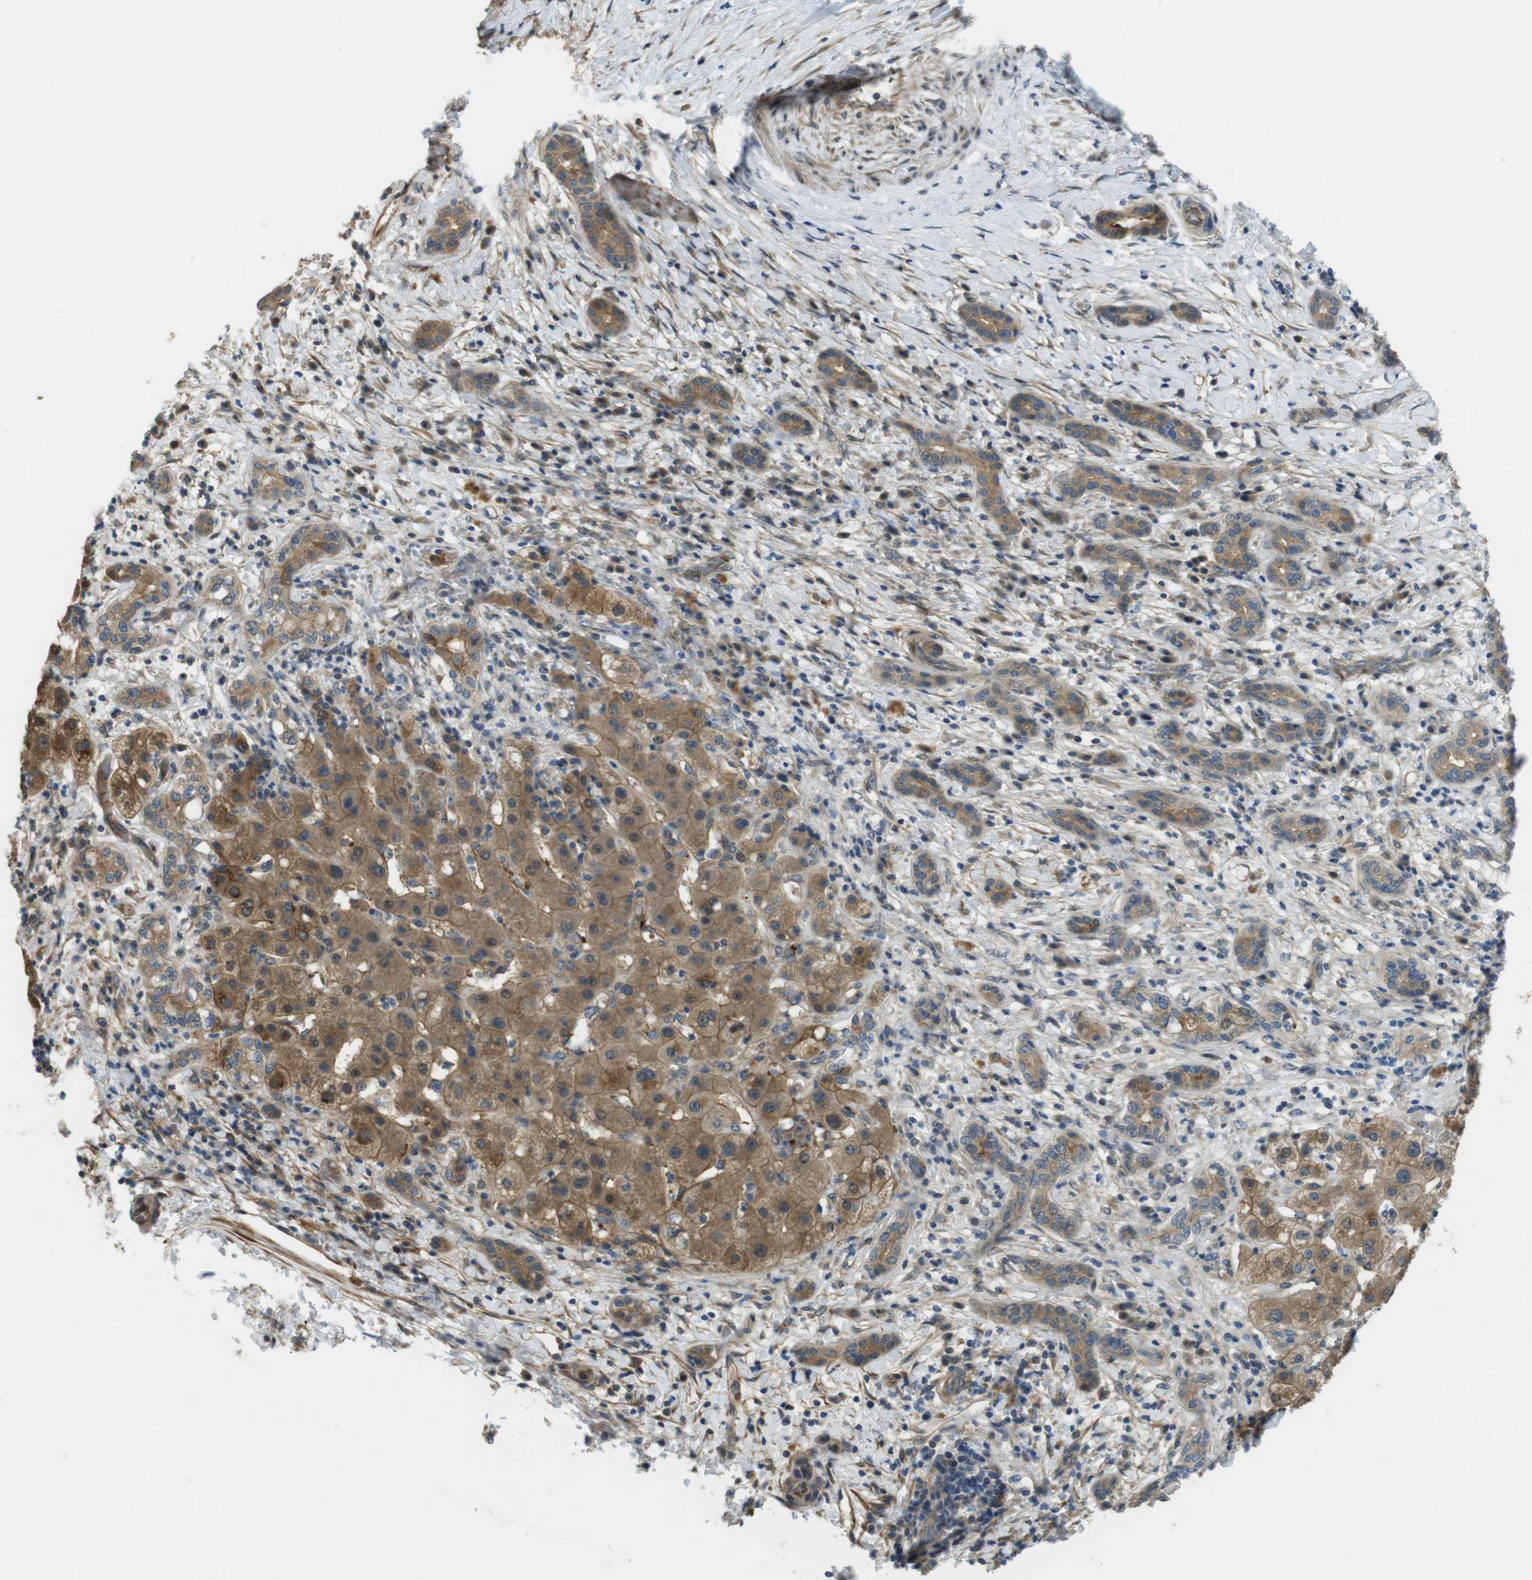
{"staining": {"intensity": "moderate", "quantity": ">75%", "location": "cytoplasmic/membranous"}, "tissue": "liver cancer", "cell_type": "Tumor cells", "image_type": "cancer", "snomed": [{"axis": "morphology", "description": "Cholangiocarcinoma"}, {"axis": "topography", "description": "Liver"}], "caption": "An immunohistochemistry histopathology image of neoplastic tissue is shown. Protein staining in brown highlights moderate cytoplasmic/membranous positivity in liver cholangiocarcinoma within tumor cells.", "gene": "ABHD15", "patient": {"sex": "female", "age": 73}}